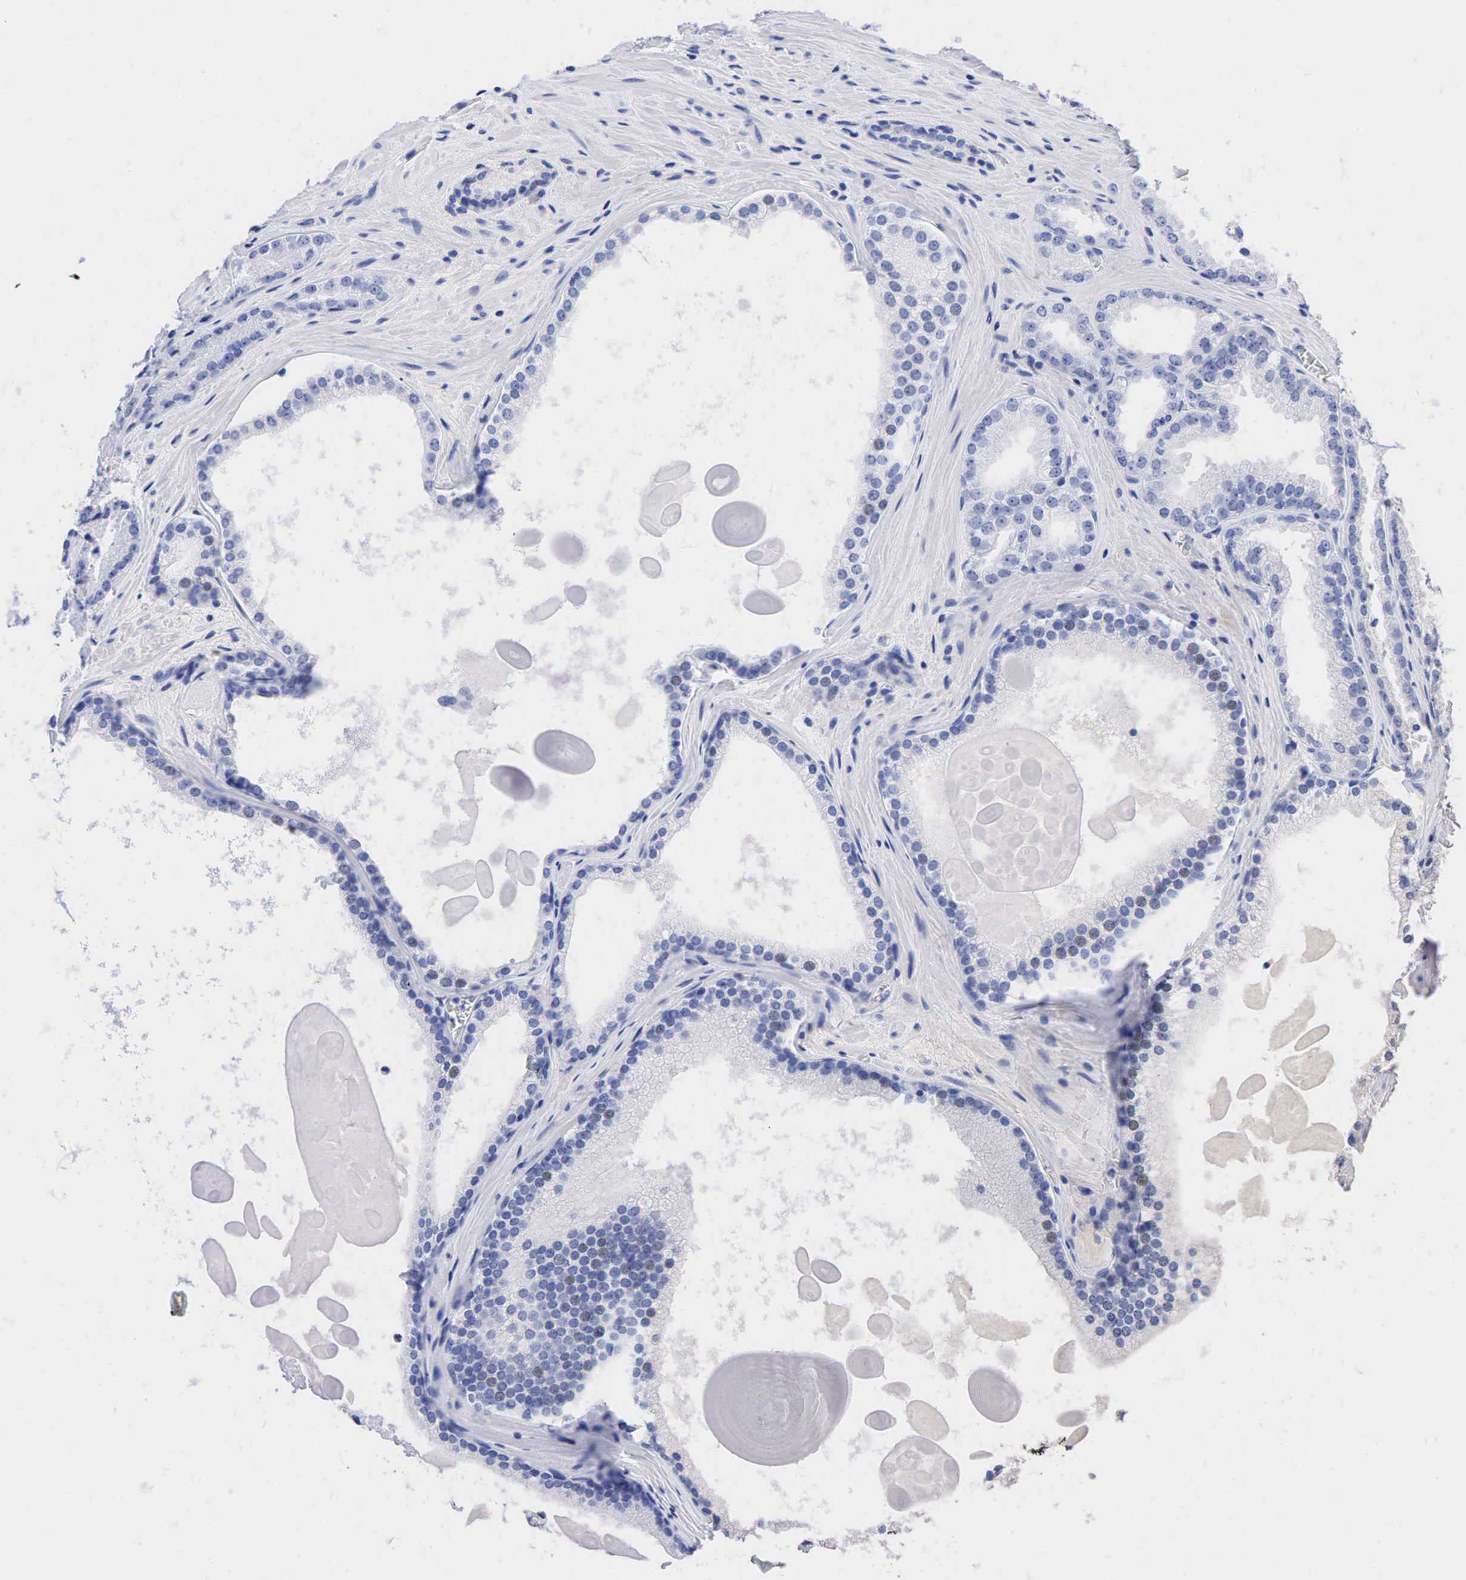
{"staining": {"intensity": "weak", "quantity": "<25%", "location": "nuclear"}, "tissue": "prostate cancer", "cell_type": "Tumor cells", "image_type": "cancer", "snomed": [{"axis": "morphology", "description": "Adenocarcinoma, Medium grade"}, {"axis": "topography", "description": "Prostate"}], "caption": "High magnification brightfield microscopy of prostate cancer (medium-grade adenocarcinoma) stained with DAB (brown) and counterstained with hematoxylin (blue): tumor cells show no significant positivity. The staining was performed using DAB (3,3'-diaminobenzidine) to visualize the protein expression in brown, while the nuclei were stained in blue with hematoxylin (Magnification: 20x).", "gene": "NKX2-1", "patient": {"sex": "male", "age": 60}}